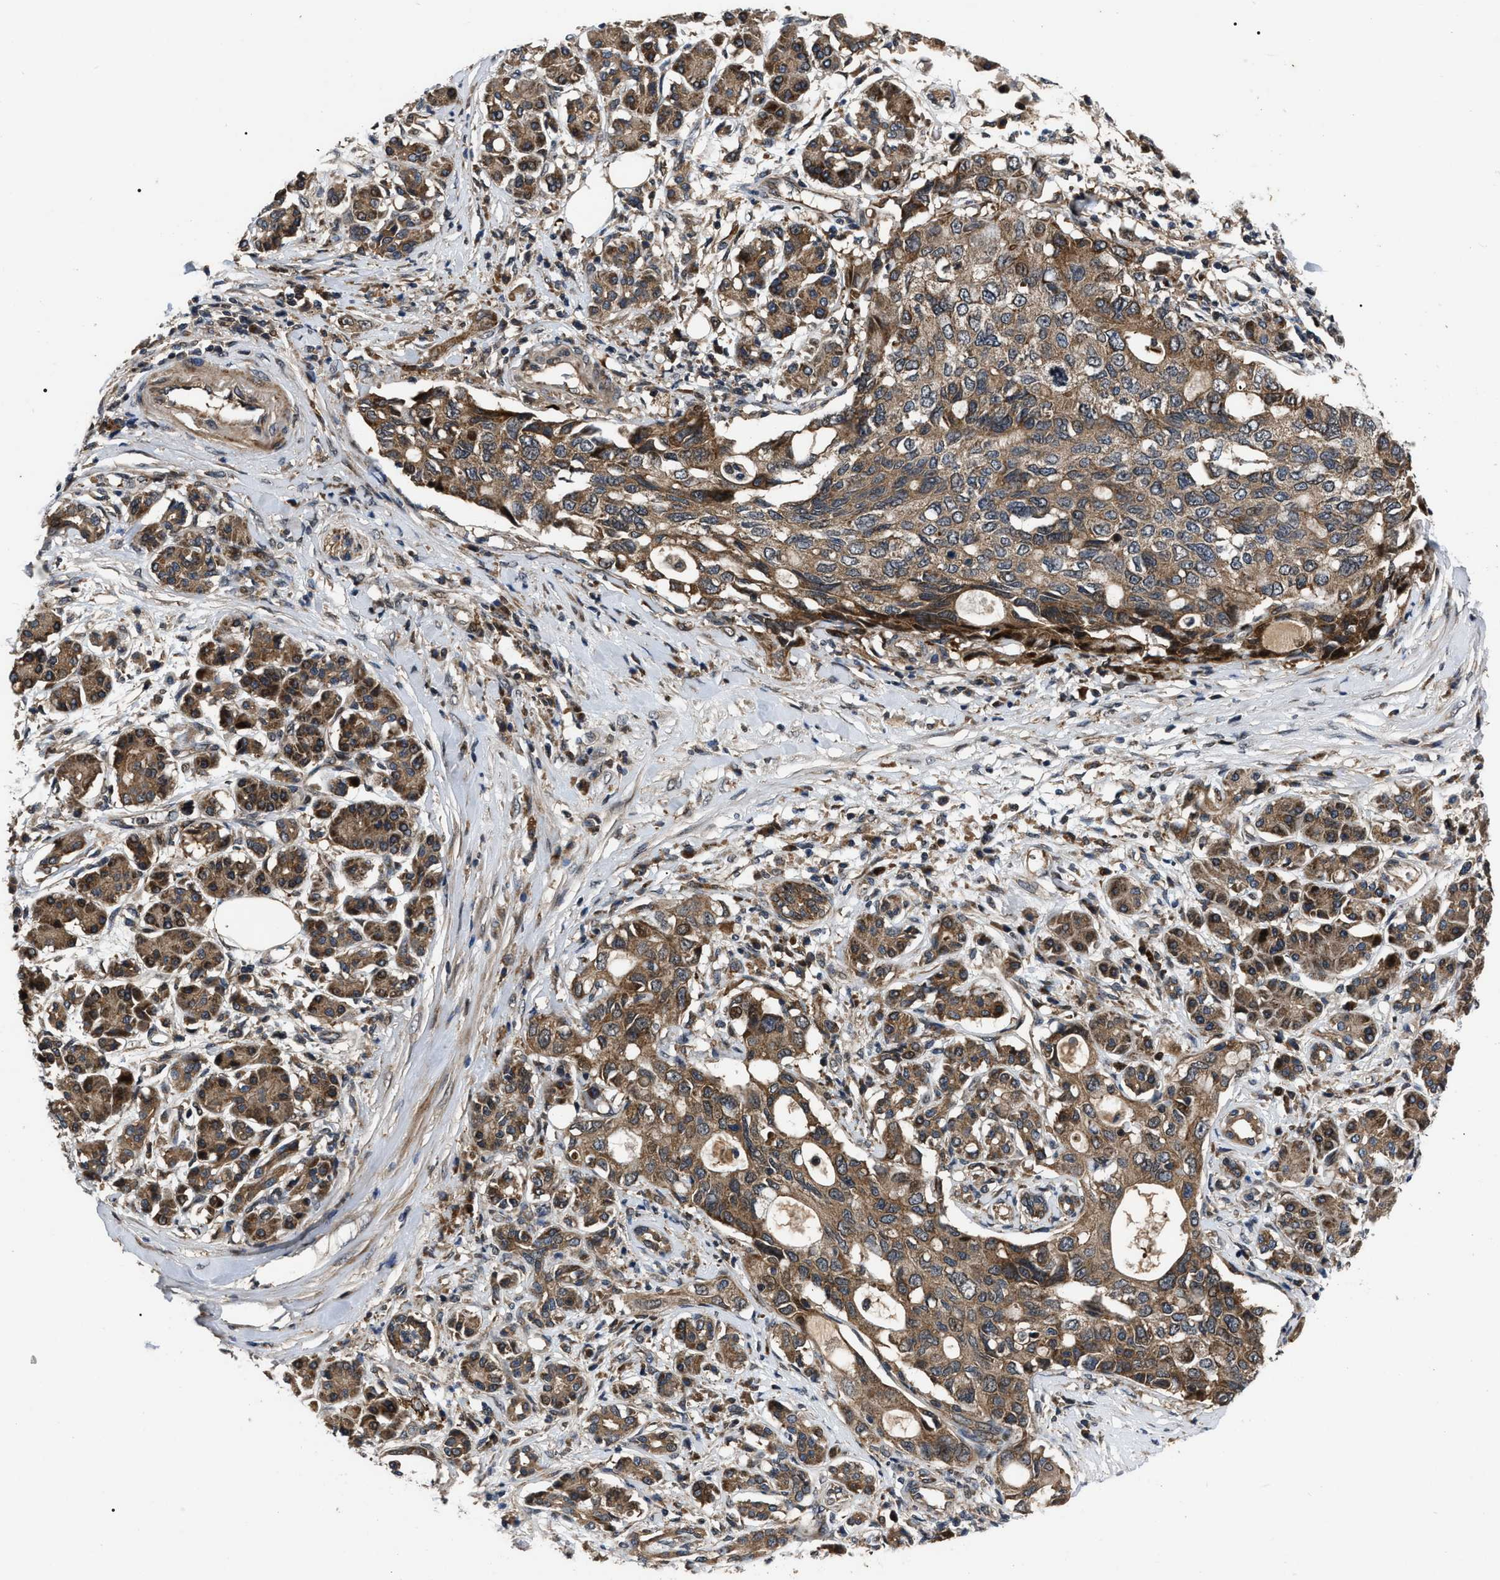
{"staining": {"intensity": "strong", "quantity": ">75%", "location": "cytoplasmic/membranous"}, "tissue": "pancreatic cancer", "cell_type": "Tumor cells", "image_type": "cancer", "snomed": [{"axis": "morphology", "description": "Adenocarcinoma, NOS"}, {"axis": "topography", "description": "Pancreas"}], "caption": "Pancreatic cancer tissue displays strong cytoplasmic/membranous expression in about >75% of tumor cells (IHC, brightfield microscopy, high magnification).", "gene": "PPWD1", "patient": {"sex": "female", "age": 56}}